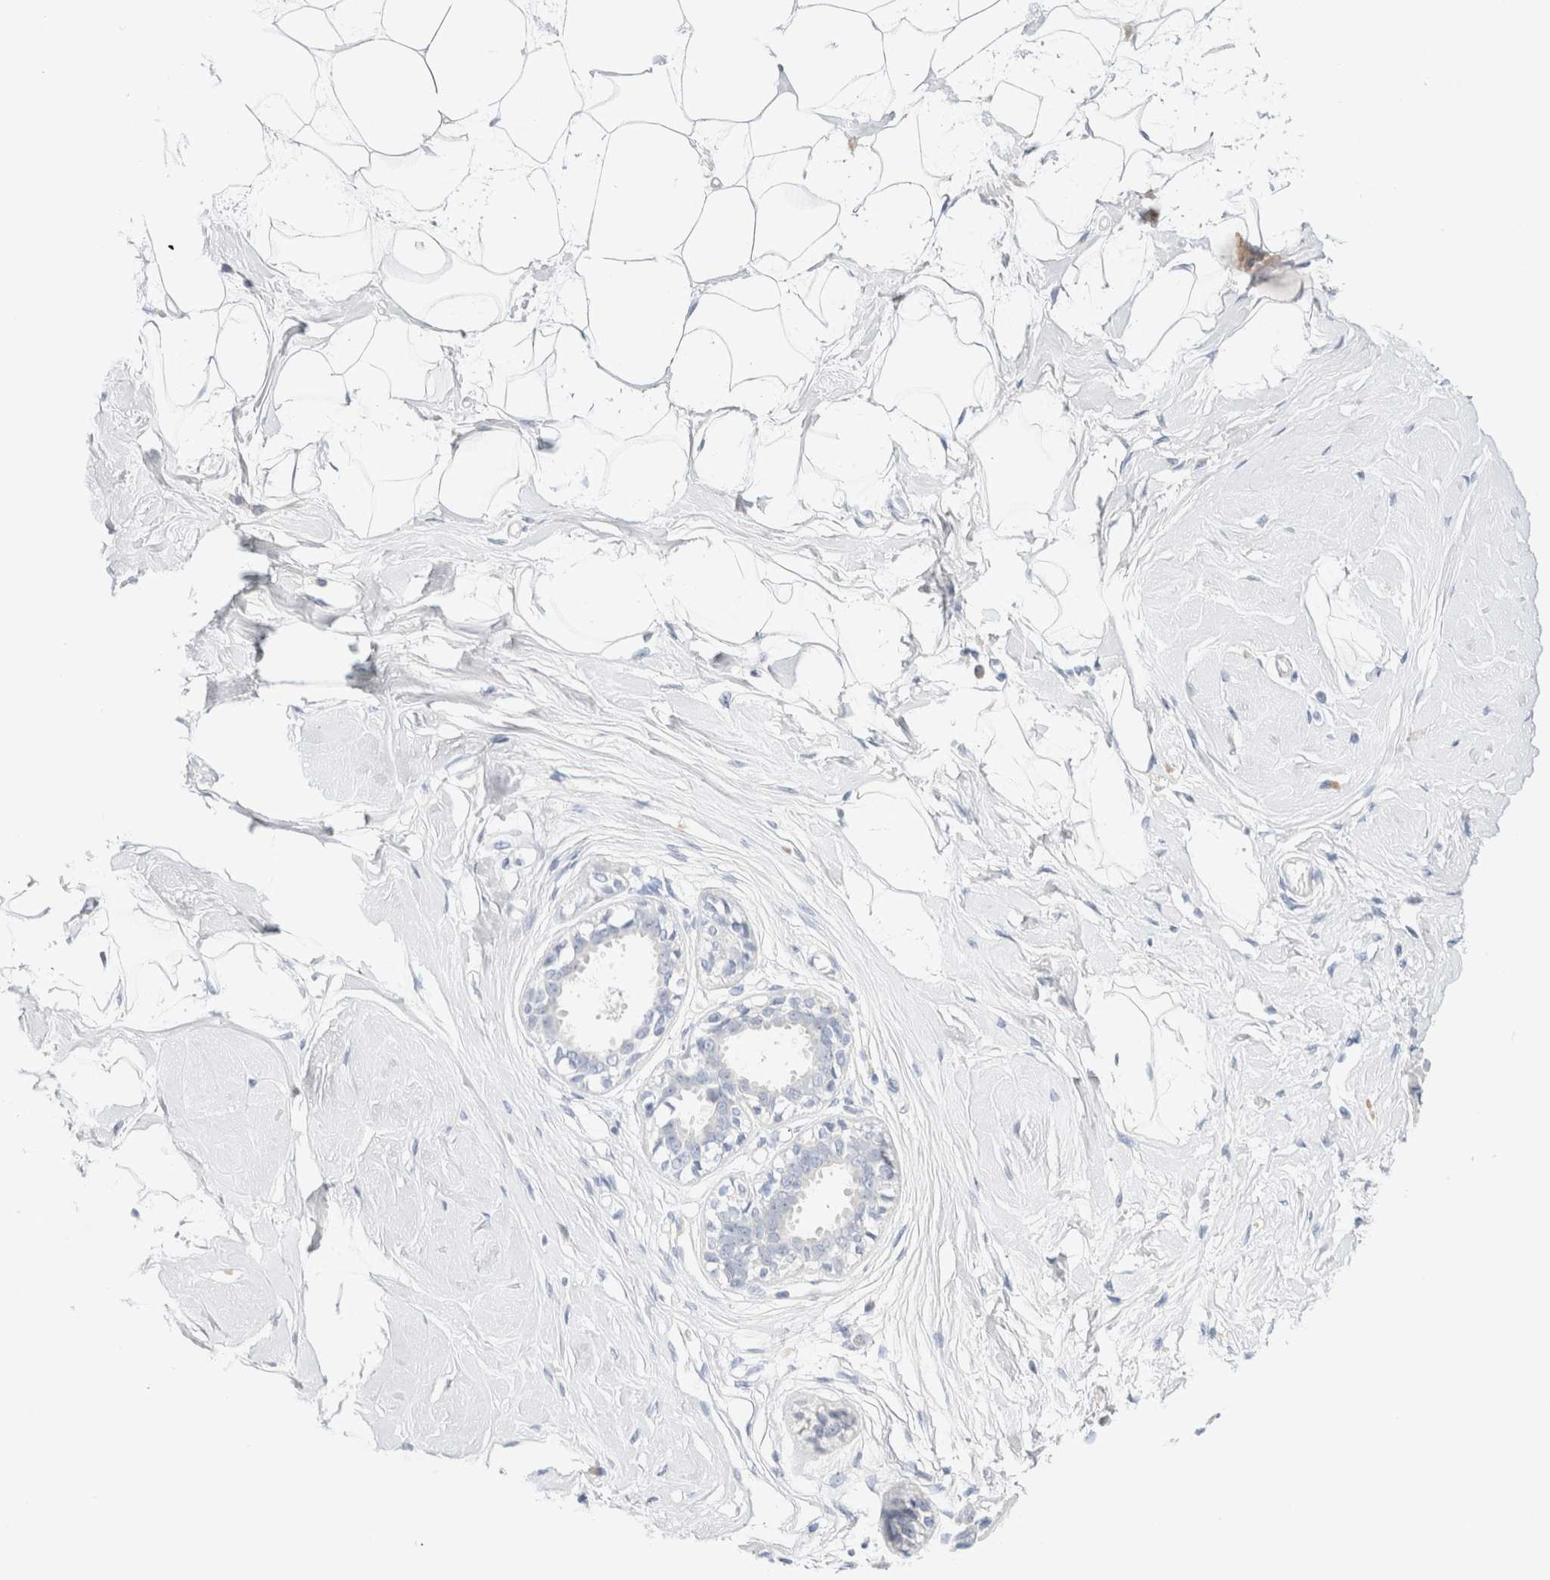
{"staining": {"intensity": "negative", "quantity": "none", "location": "none"}, "tissue": "breast", "cell_type": "Adipocytes", "image_type": "normal", "snomed": [{"axis": "morphology", "description": "Normal tissue, NOS"}, {"axis": "topography", "description": "Breast"}], "caption": "A photomicrograph of breast stained for a protein shows no brown staining in adipocytes.", "gene": "GADD45G", "patient": {"sex": "female", "age": 45}}